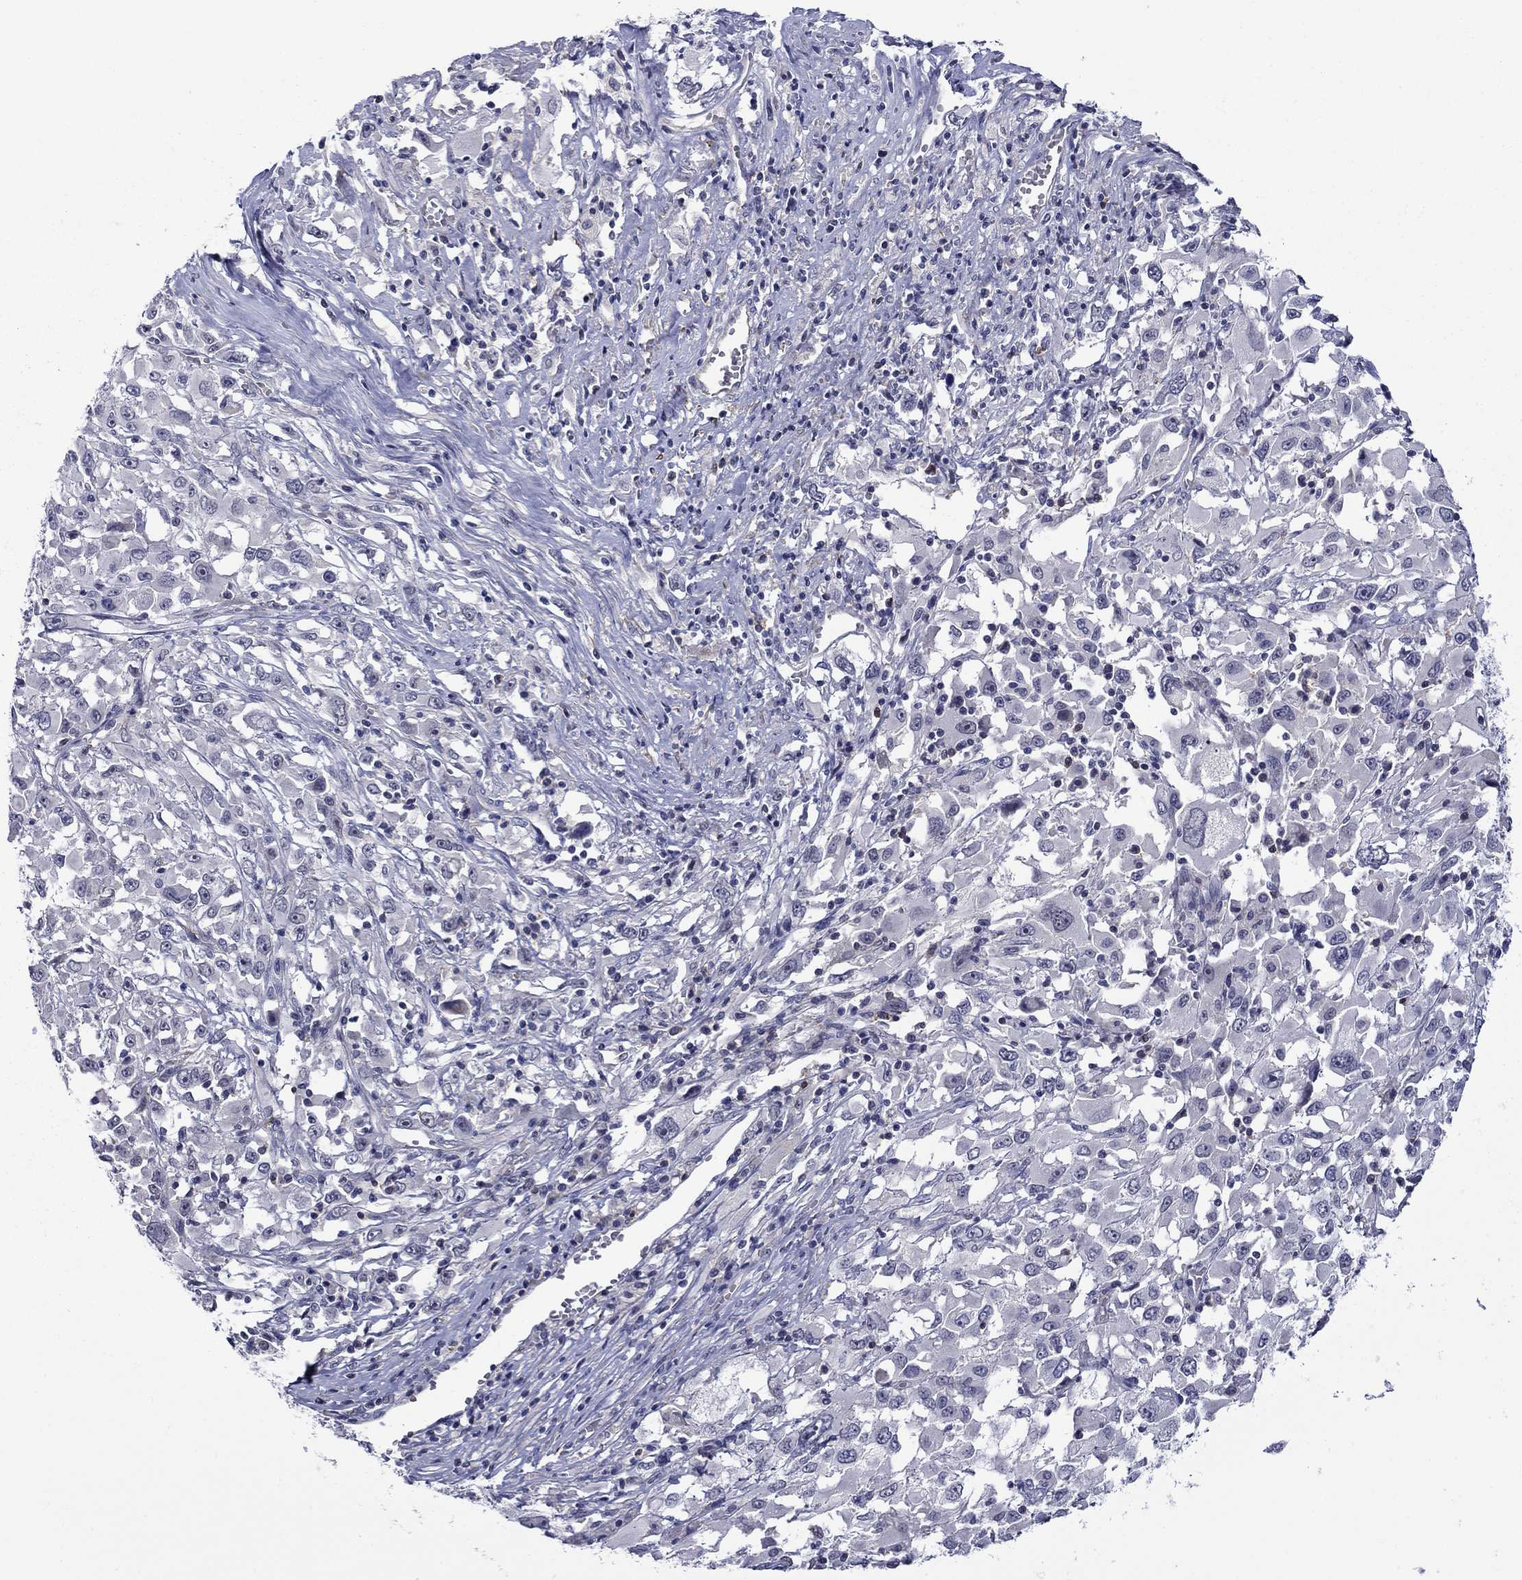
{"staining": {"intensity": "negative", "quantity": "none", "location": "none"}, "tissue": "melanoma", "cell_type": "Tumor cells", "image_type": "cancer", "snomed": [{"axis": "morphology", "description": "Malignant melanoma, Metastatic site"}, {"axis": "topography", "description": "Soft tissue"}], "caption": "IHC micrograph of human melanoma stained for a protein (brown), which demonstrates no positivity in tumor cells. Nuclei are stained in blue.", "gene": "LMO7", "patient": {"sex": "male", "age": 50}}